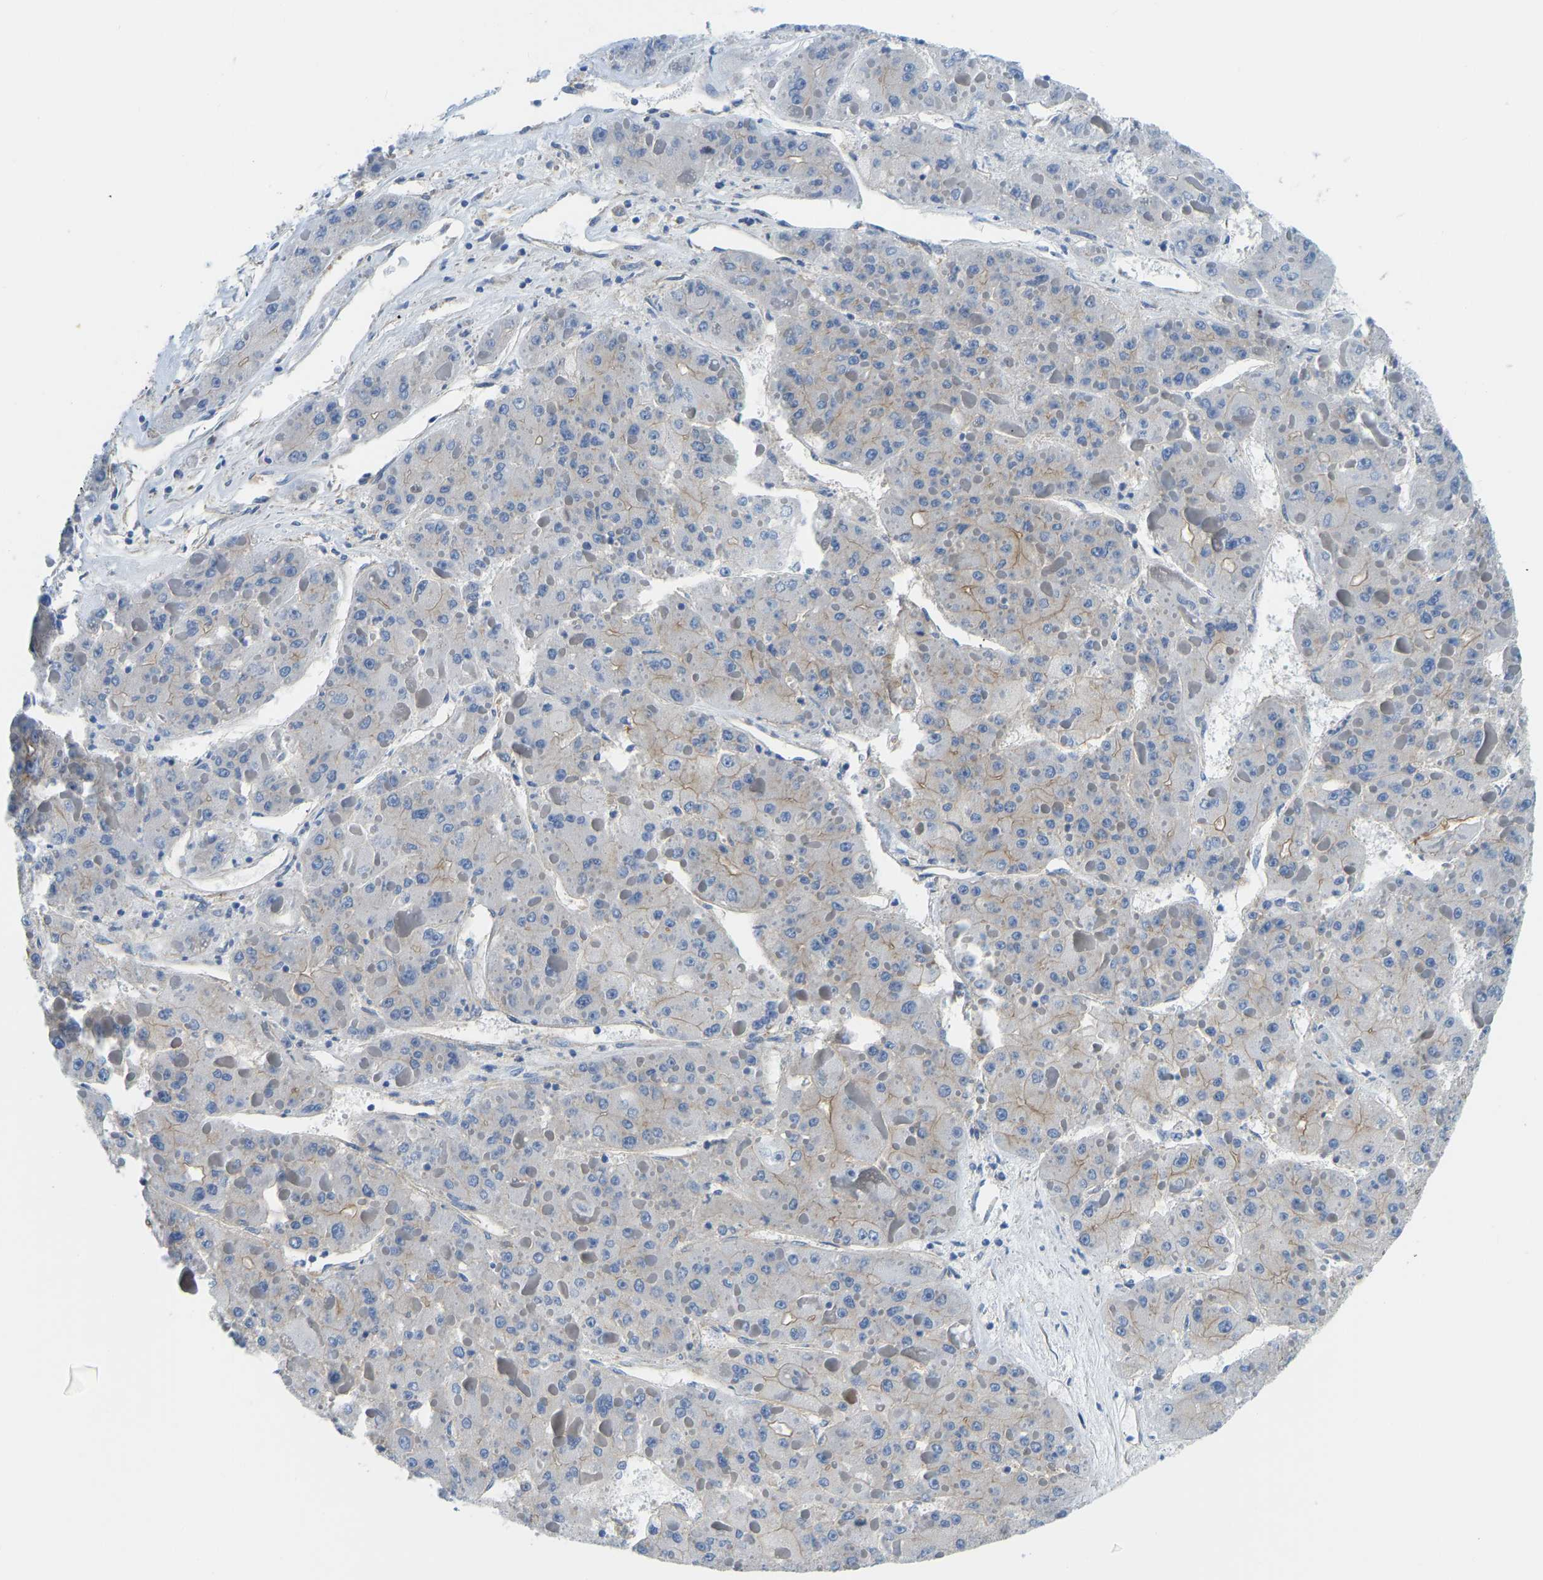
{"staining": {"intensity": "moderate", "quantity": "<25%", "location": "cytoplasmic/membranous"}, "tissue": "liver cancer", "cell_type": "Tumor cells", "image_type": "cancer", "snomed": [{"axis": "morphology", "description": "Carcinoma, Hepatocellular, NOS"}, {"axis": "topography", "description": "Liver"}], "caption": "About <25% of tumor cells in liver cancer reveal moderate cytoplasmic/membranous protein positivity as visualized by brown immunohistochemical staining.", "gene": "CHAD", "patient": {"sex": "female", "age": 73}}